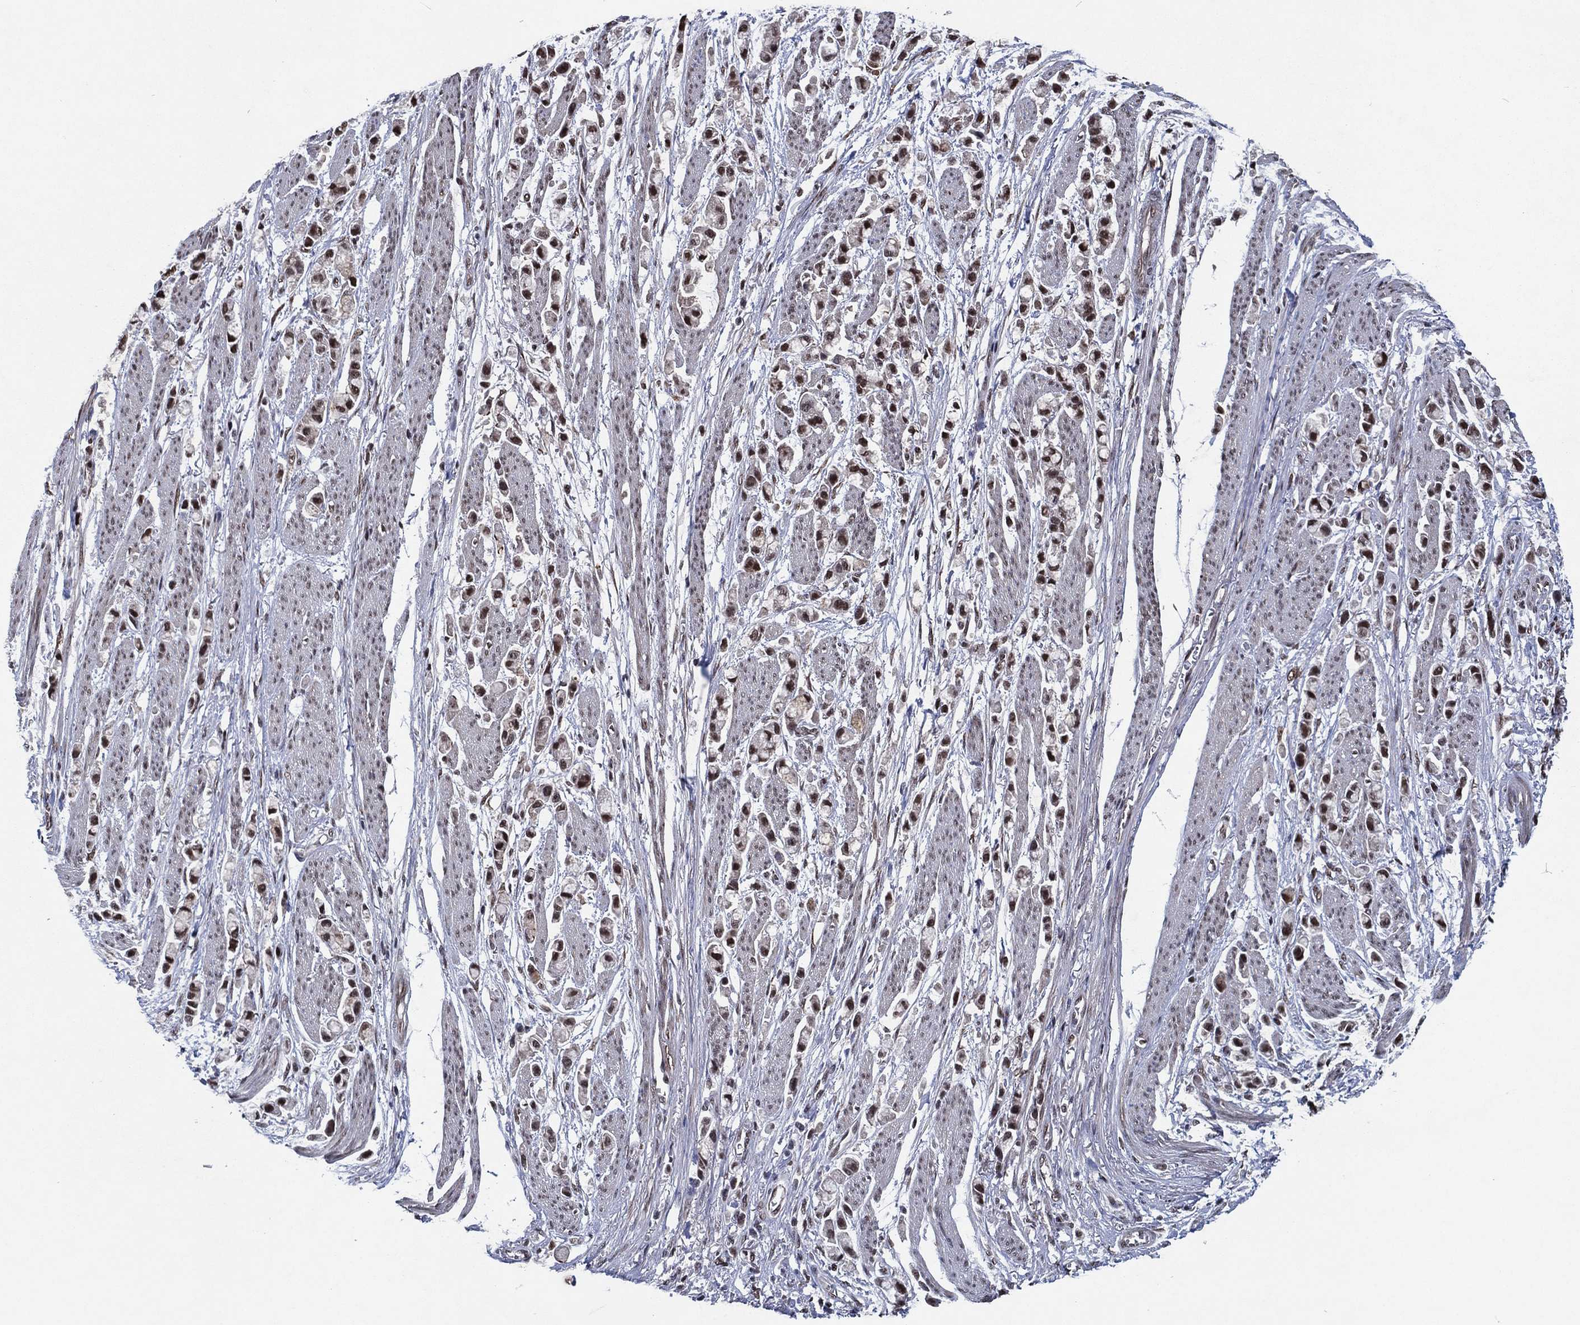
{"staining": {"intensity": "strong", "quantity": "25%-75%", "location": "nuclear"}, "tissue": "stomach cancer", "cell_type": "Tumor cells", "image_type": "cancer", "snomed": [{"axis": "morphology", "description": "Adenocarcinoma, NOS"}, {"axis": "topography", "description": "Stomach"}], "caption": "A high amount of strong nuclear staining is identified in about 25%-75% of tumor cells in adenocarcinoma (stomach) tissue. (DAB (3,3'-diaminobenzidine) = brown stain, brightfield microscopy at high magnification).", "gene": "ZBTB42", "patient": {"sex": "female", "age": 81}}